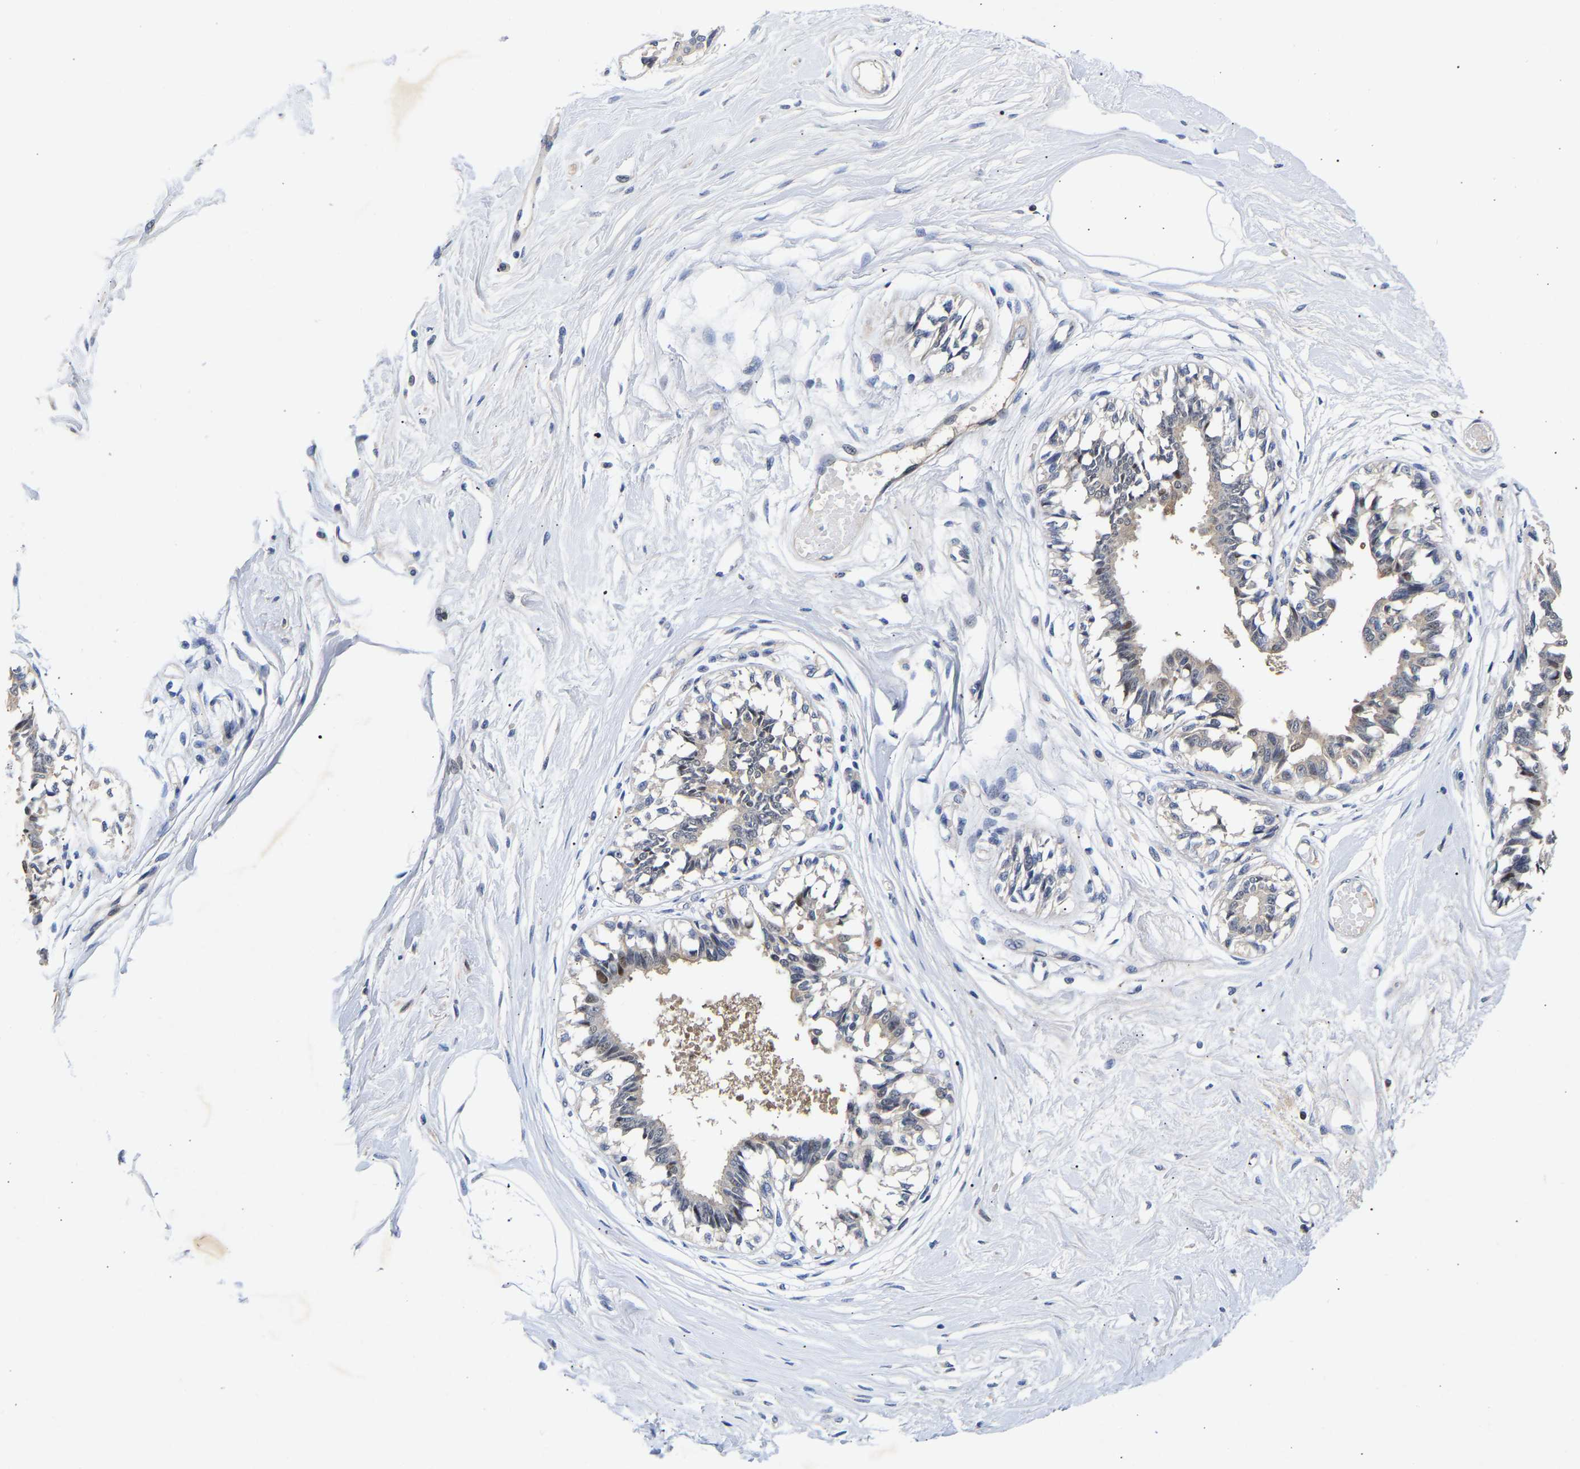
{"staining": {"intensity": "moderate", "quantity": "<25%", "location": "cytoplasmic/membranous"}, "tissue": "breast", "cell_type": "Glandular cells", "image_type": "normal", "snomed": [{"axis": "morphology", "description": "Normal tissue, NOS"}, {"axis": "topography", "description": "Breast"}], "caption": "Immunohistochemical staining of normal human breast shows low levels of moderate cytoplasmic/membranous expression in about <25% of glandular cells. (DAB IHC with brightfield microscopy, high magnification).", "gene": "CCDC6", "patient": {"sex": "female", "age": 45}}